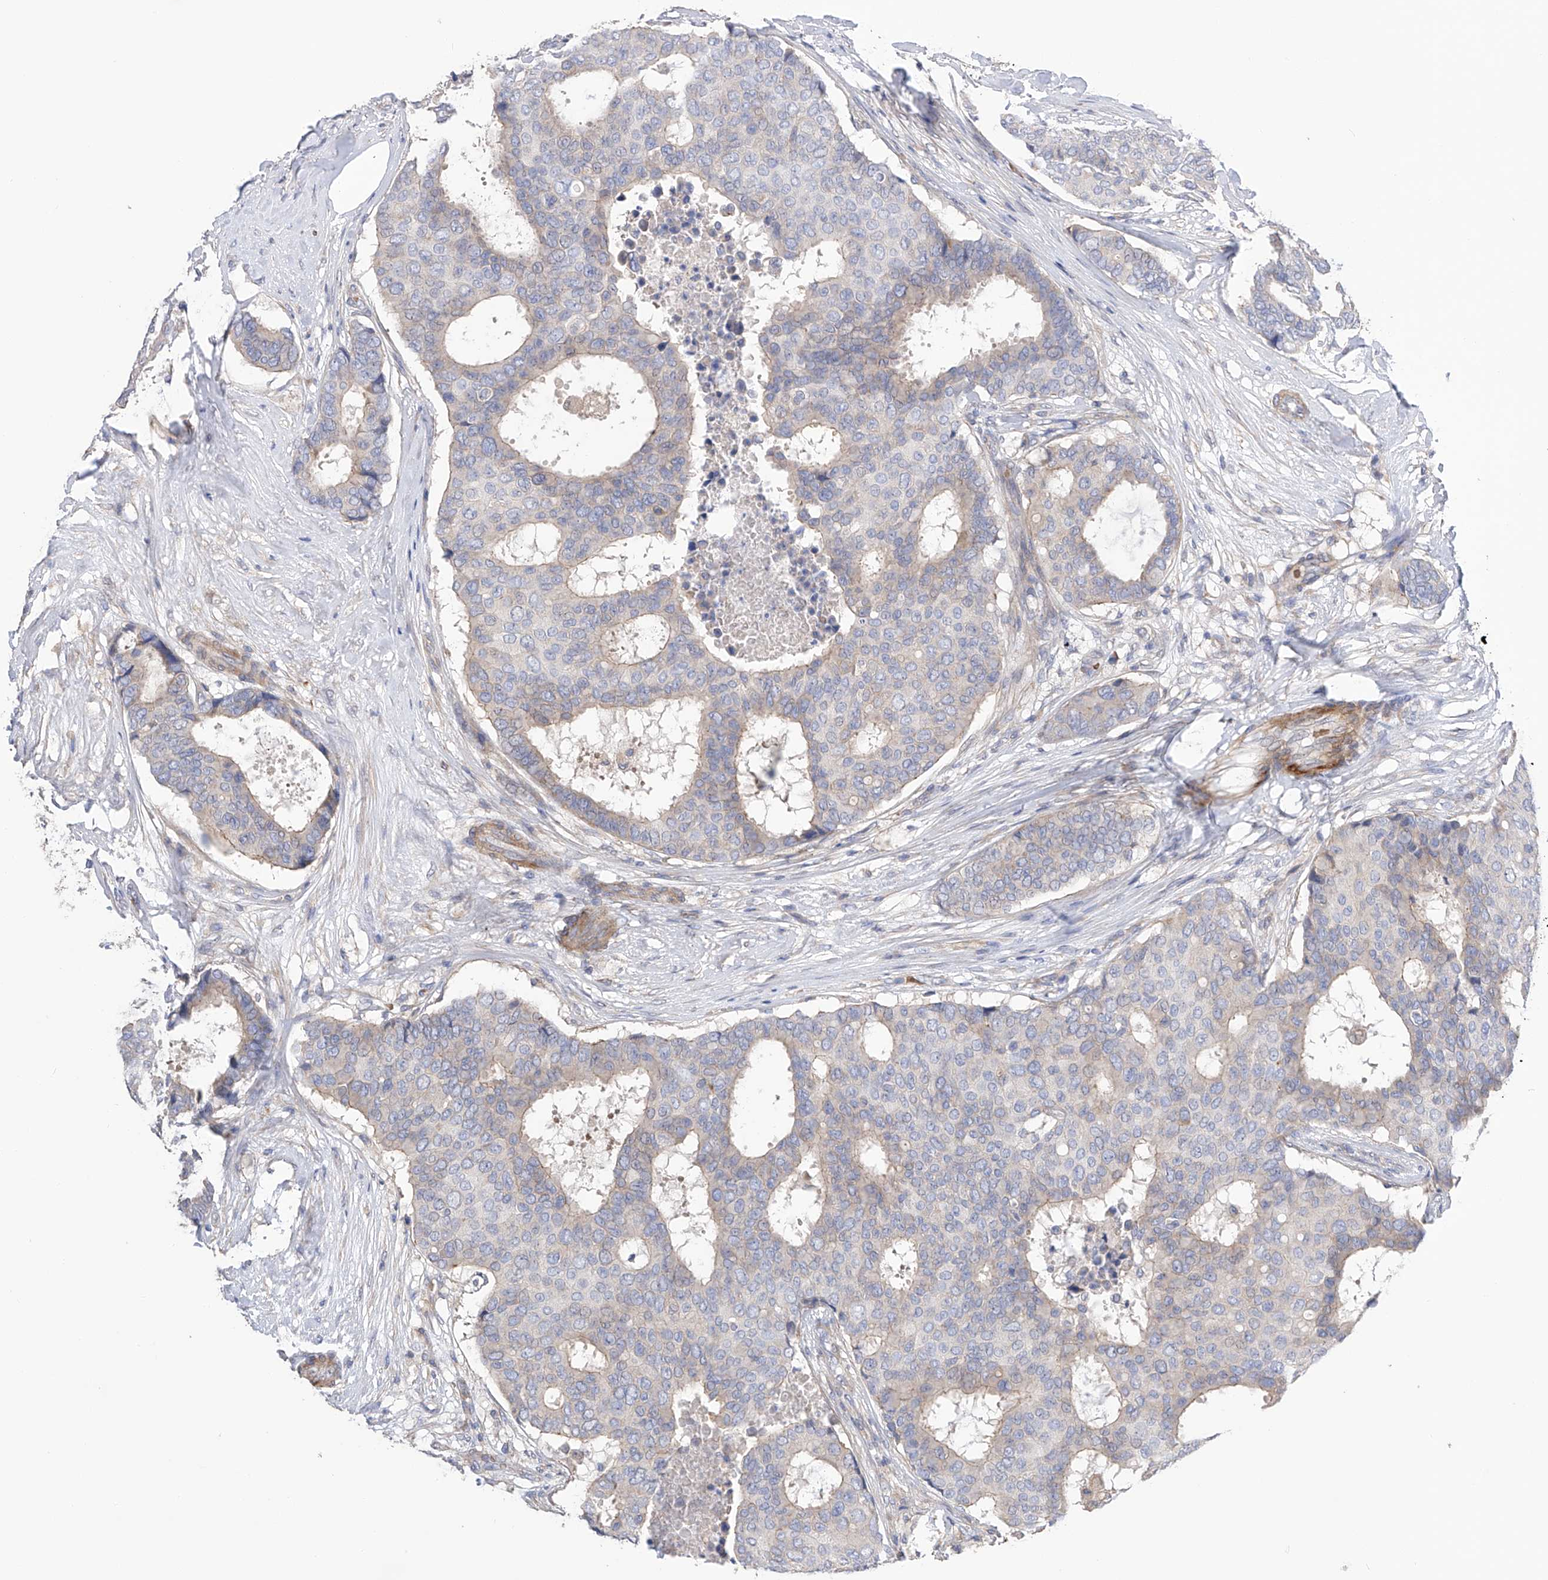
{"staining": {"intensity": "negative", "quantity": "none", "location": "none"}, "tissue": "breast cancer", "cell_type": "Tumor cells", "image_type": "cancer", "snomed": [{"axis": "morphology", "description": "Duct carcinoma"}, {"axis": "topography", "description": "Breast"}], "caption": "A photomicrograph of human breast cancer is negative for staining in tumor cells. (DAB (3,3'-diaminobenzidine) IHC with hematoxylin counter stain).", "gene": "NFATC4", "patient": {"sex": "female", "age": 75}}